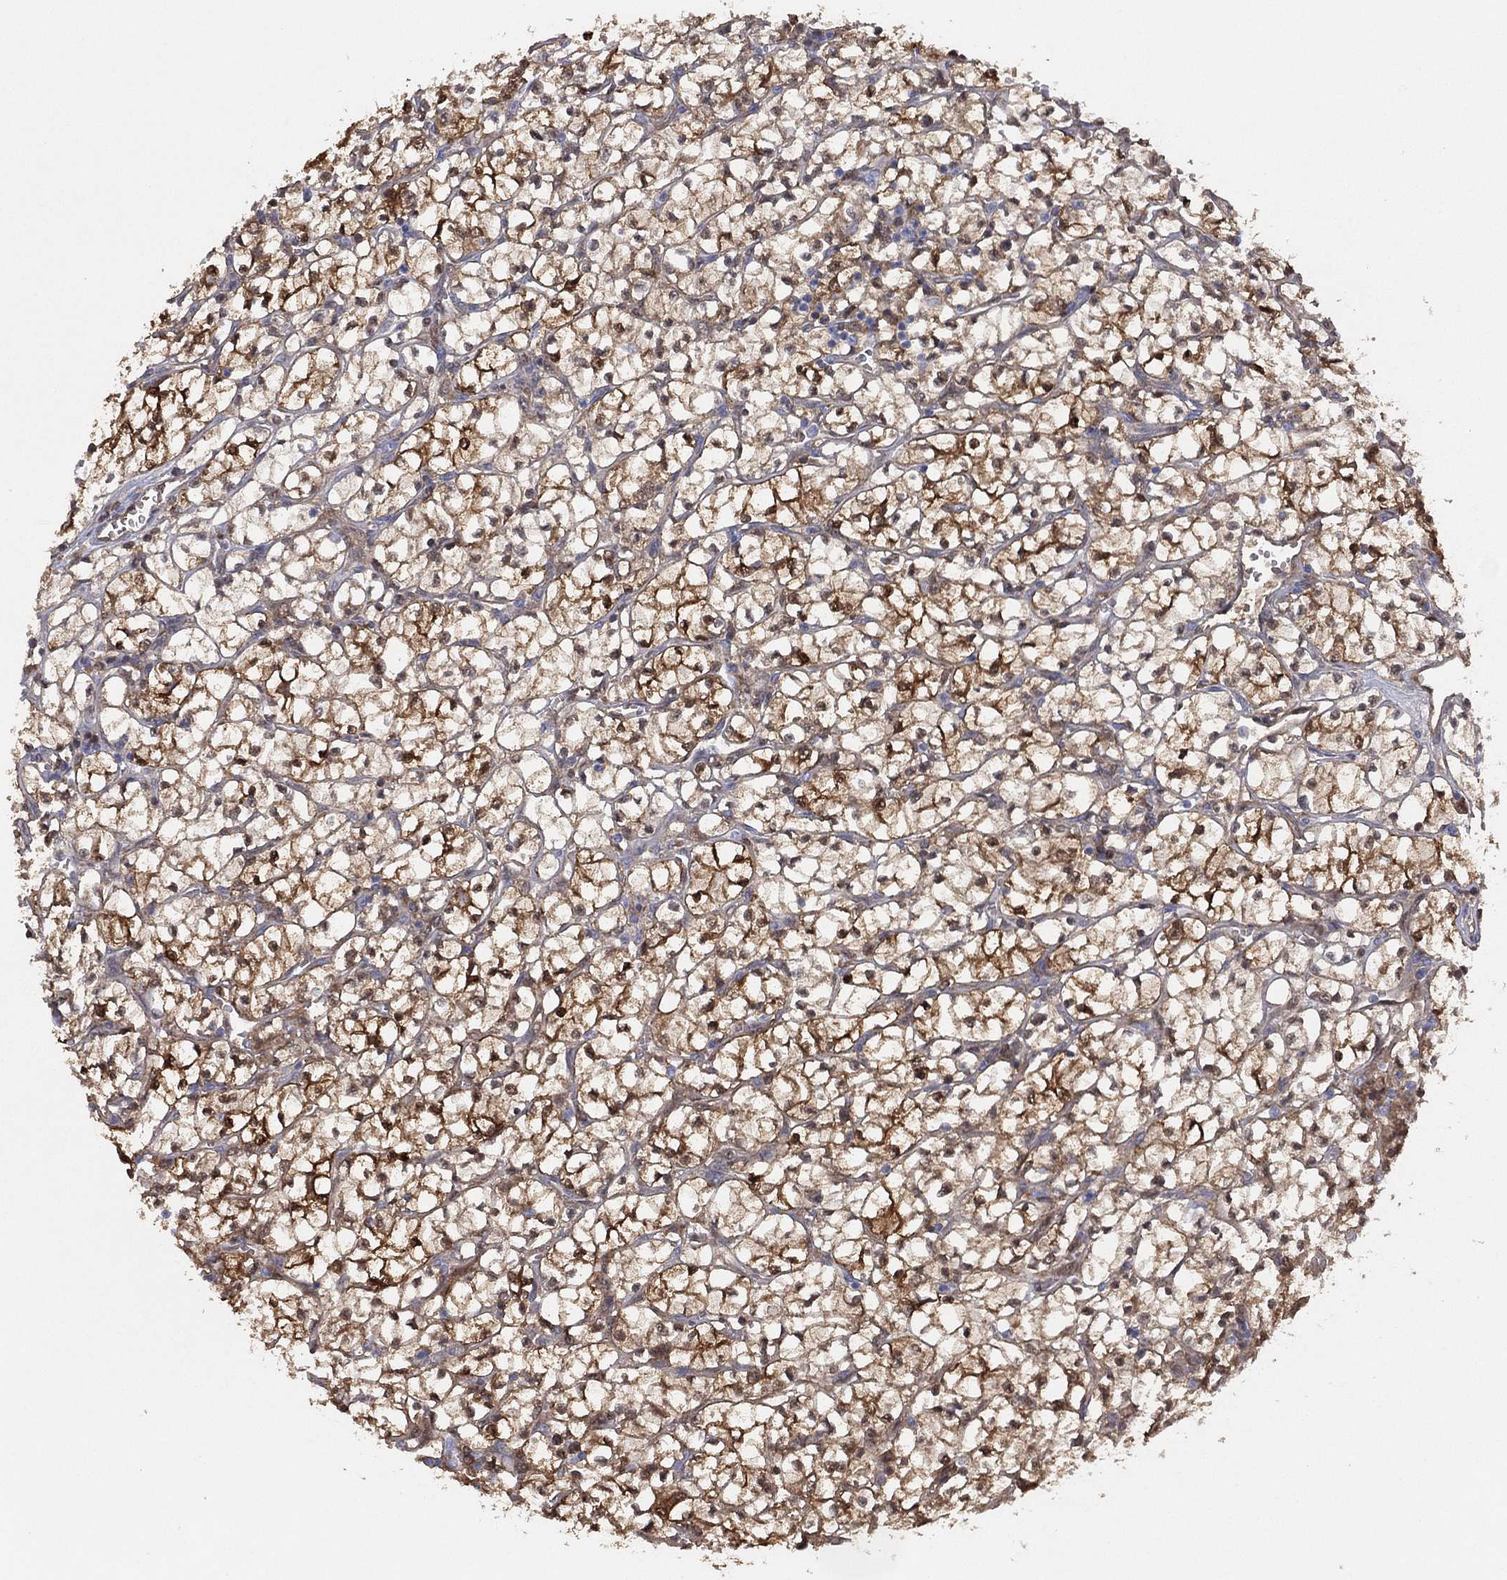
{"staining": {"intensity": "strong", "quantity": "25%-75%", "location": "cytoplasmic/membranous,nuclear"}, "tissue": "renal cancer", "cell_type": "Tumor cells", "image_type": "cancer", "snomed": [{"axis": "morphology", "description": "Adenocarcinoma, NOS"}, {"axis": "topography", "description": "Kidney"}], "caption": "Protein staining exhibits strong cytoplasmic/membranous and nuclear expression in approximately 25%-75% of tumor cells in adenocarcinoma (renal).", "gene": "DDAH1", "patient": {"sex": "female", "age": 64}}